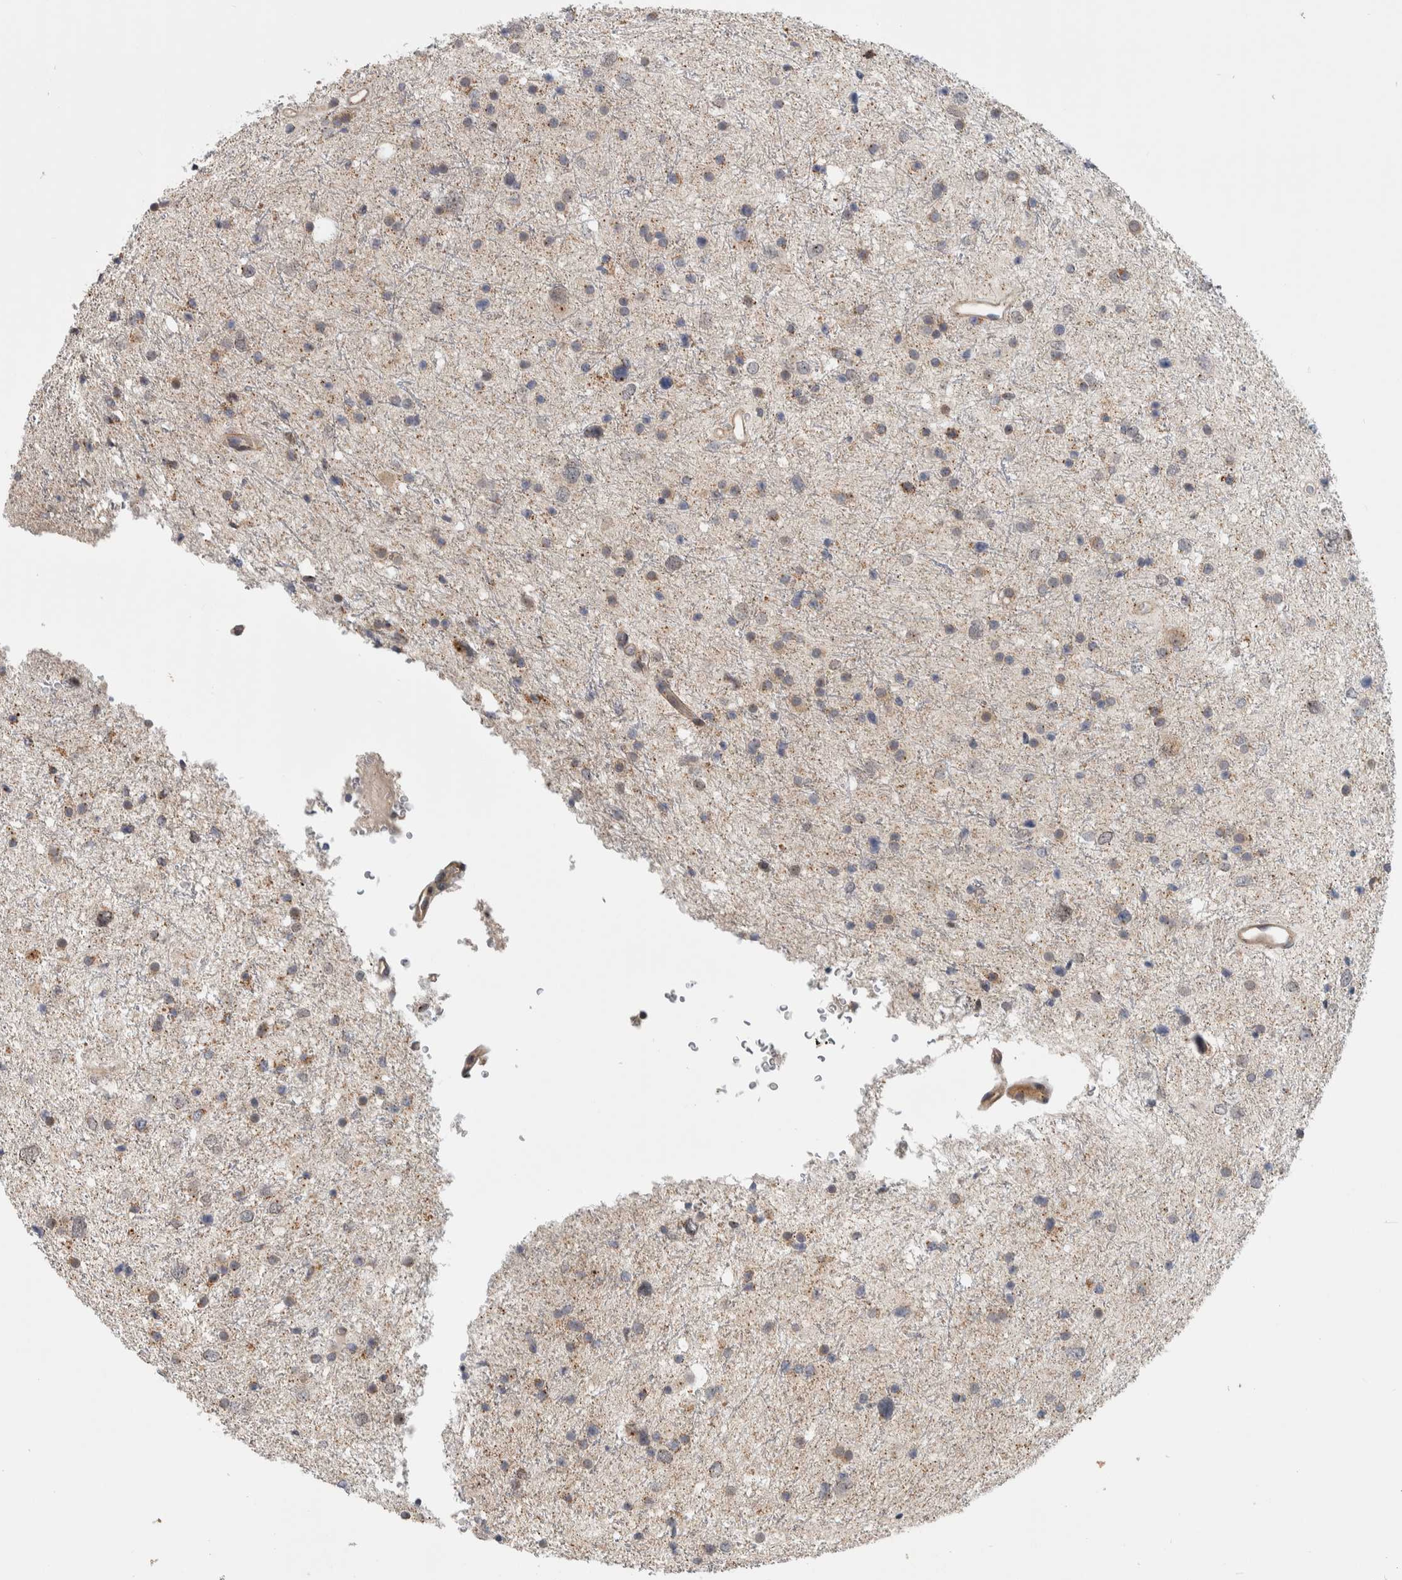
{"staining": {"intensity": "weak", "quantity": ">75%", "location": "cytoplasmic/membranous"}, "tissue": "glioma", "cell_type": "Tumor cells", "image_type": "cancer", "snomed": [{"axis": "morphology", "description": "Glioma, malignant, Low grade"}, {"axis": "topography", "description": "Brain"}], "caption": "A photomicrograph of low-grade glioma (malignant) stained for a protein demonstrates weak cytoplasmic/membranous brown staining in tumor cells.", "gene": "MSL1", "patient": {"sex": "female", "age": 37}}